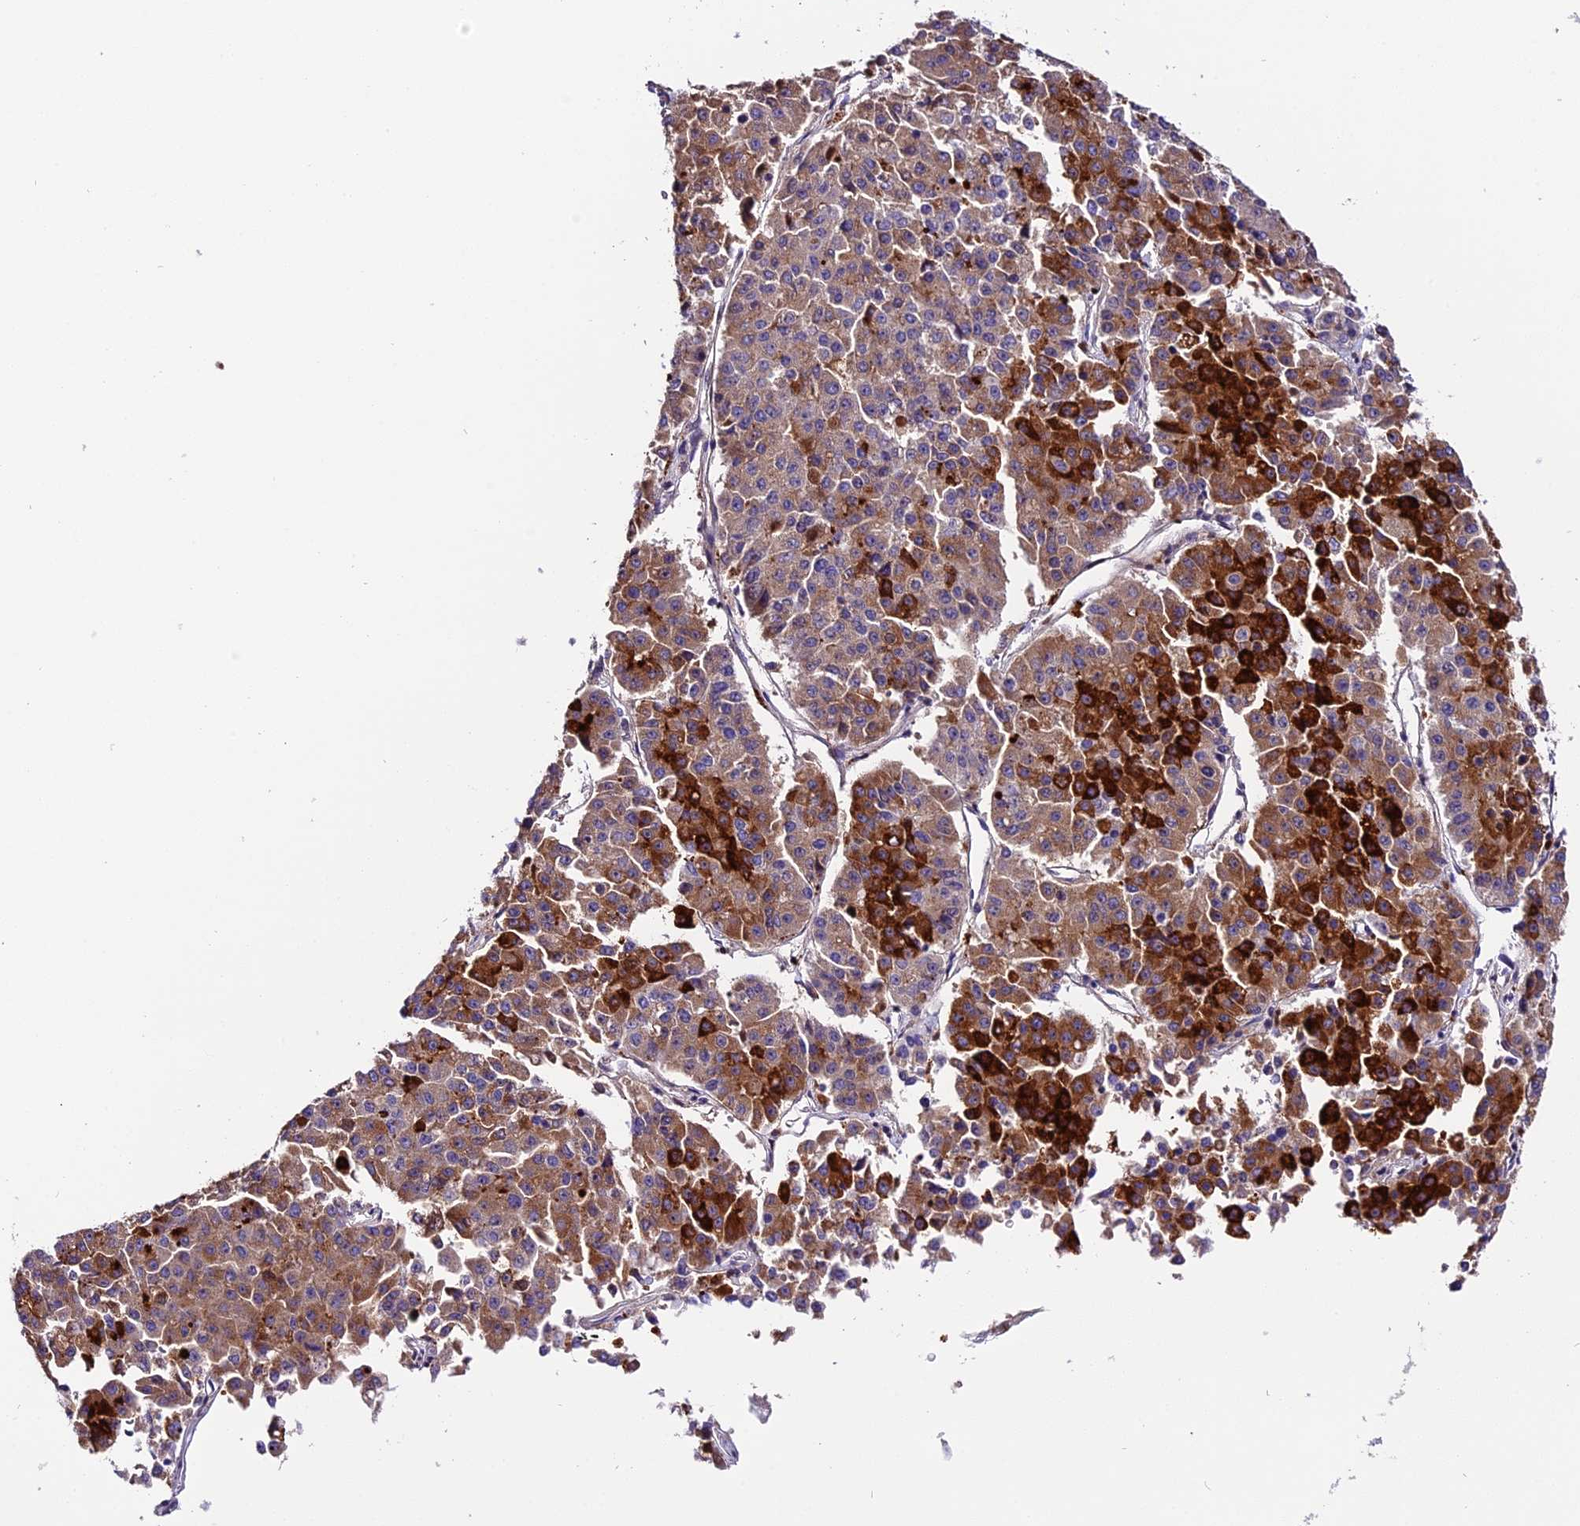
{"staining": {"intensity": "strong", "quantity": "25%-75%", "location": "cytoplasmic/membranous"}, "tissue": "pancreatic cancer", "cell_type": "Tumor cells", "image_type": "cancer", "snomed": [{"axis": "morphology", "description": "Adenocarcinoma, NOS"}, {"axis": "topography", "description": "Pancreas"}], "caption": "The histopathology image exhibits a brown stain indicating the presence of a protein in the cytoplasmic/membranous of tumor cells in pancreatic cancer.", "gene": "MAP3K7CL", "patient": {"sex": "male", "age": 50}}